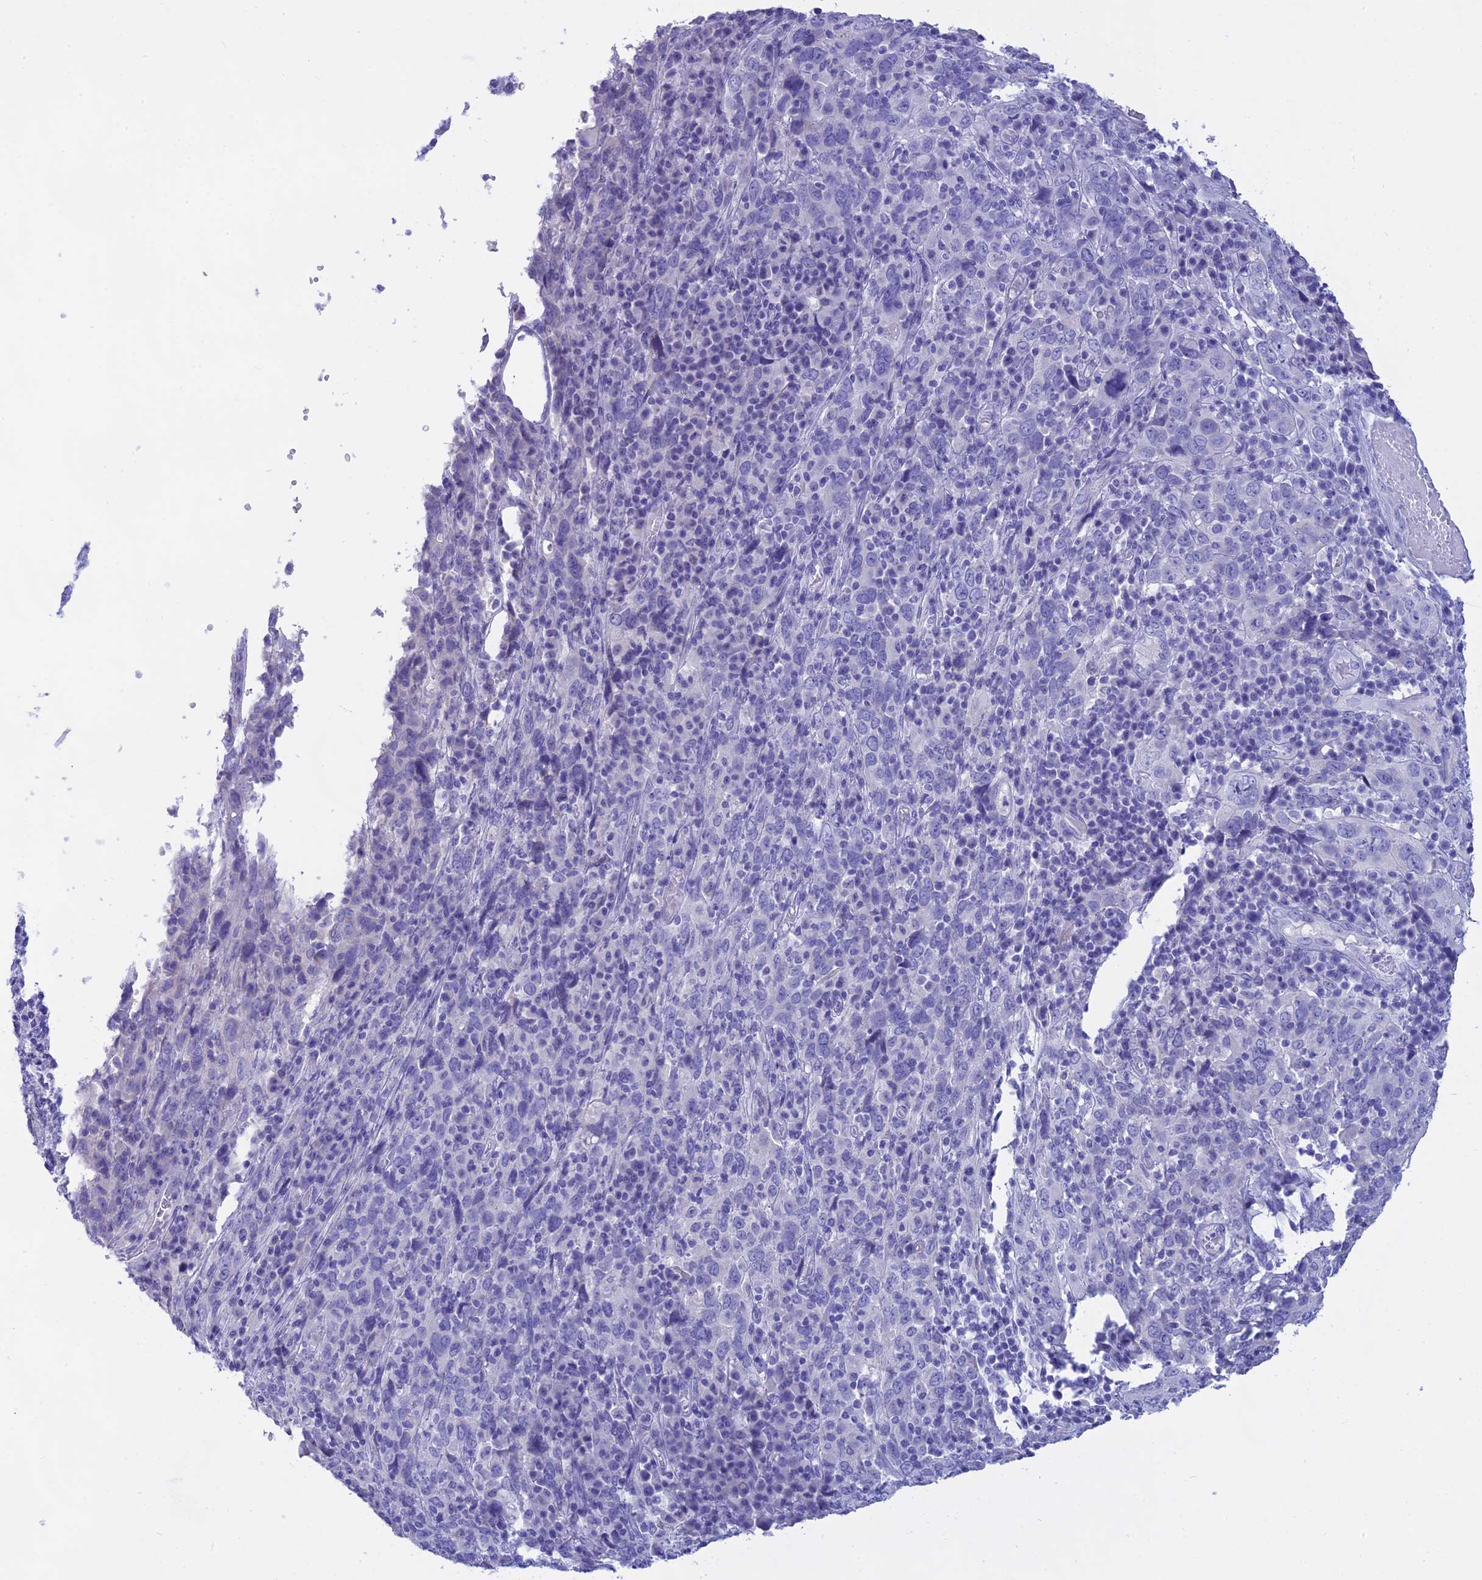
{"staining": {"intensity": "negative", "quantity": "none", "location": "none"}, "tissue": "cervical cancer", "cell_type": "Tumor cells", "image_type": "cancer", "snomed": [{"axis": "morphology", "description": "Squamous cell carcinoma, NOS"}, {"axis": "topography", "description": "Cervix"}], "caption": "This is a image of immunohistochemistry staining of squamous cell carcinoma (cervical), which shows no positivity in tumor cells.", "gene": "ISCA1", "patient": {"sex": "female", "age": 46}}